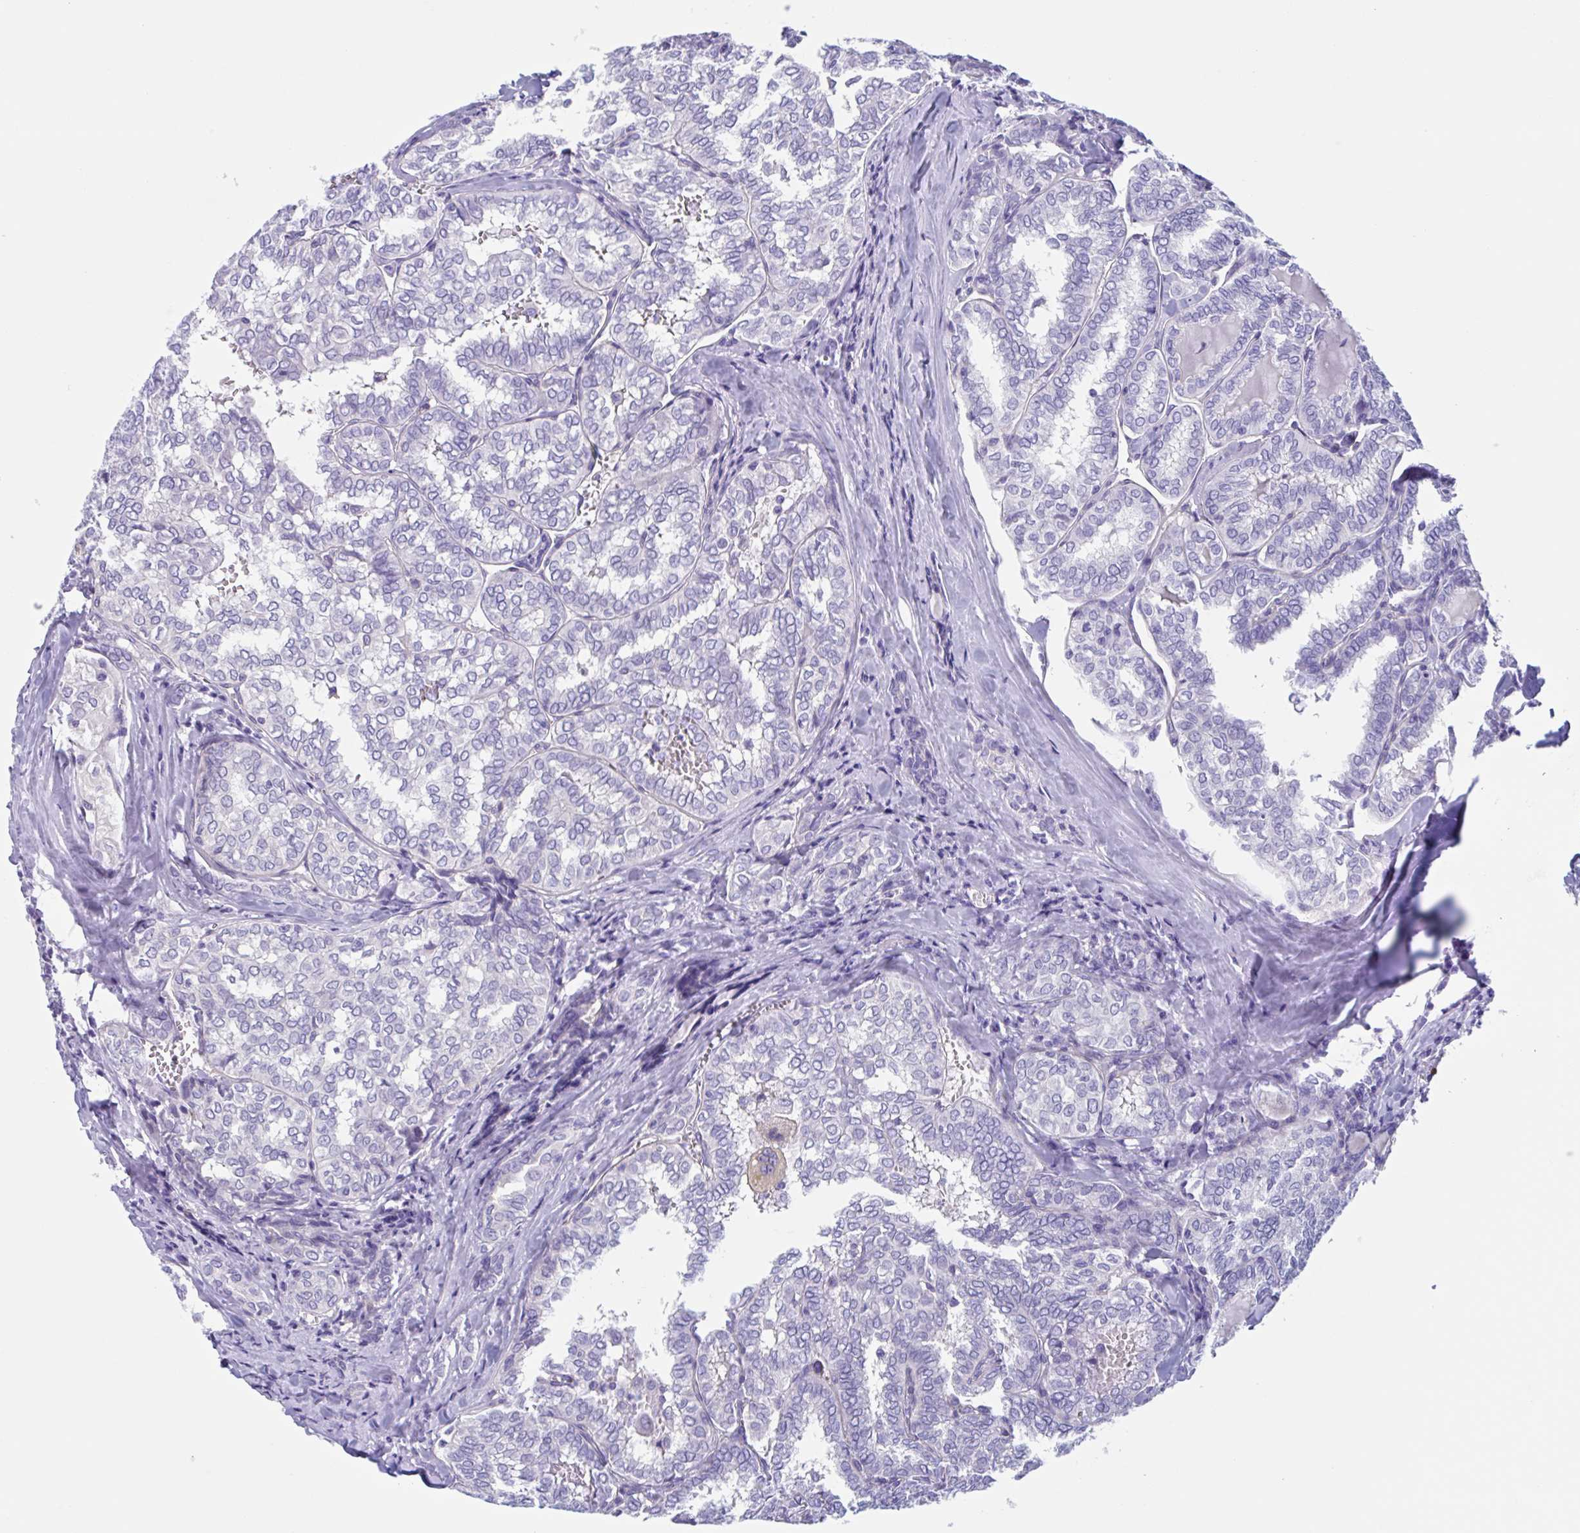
{"staining": {"intensity": "negative", "quantity": "none", "location": "none"}, "tissue": "thyroid cancer", "cell_type": "Tumor cells", "image_type": "cancer", "snomed": [{"axis": "morphology", "description": "Papillary adenocarcinoma, NOS"}, {"axis": "topography", "description": "Thyroid gland"}], "caption": "A high-resolution photomicrograph shows immunohistochemistry staining of thyroid cancer, which demonstrates no significant staining in tumor cells.", "gene": "LPIN3", "patient": {"sex": "female", "age": 30}}